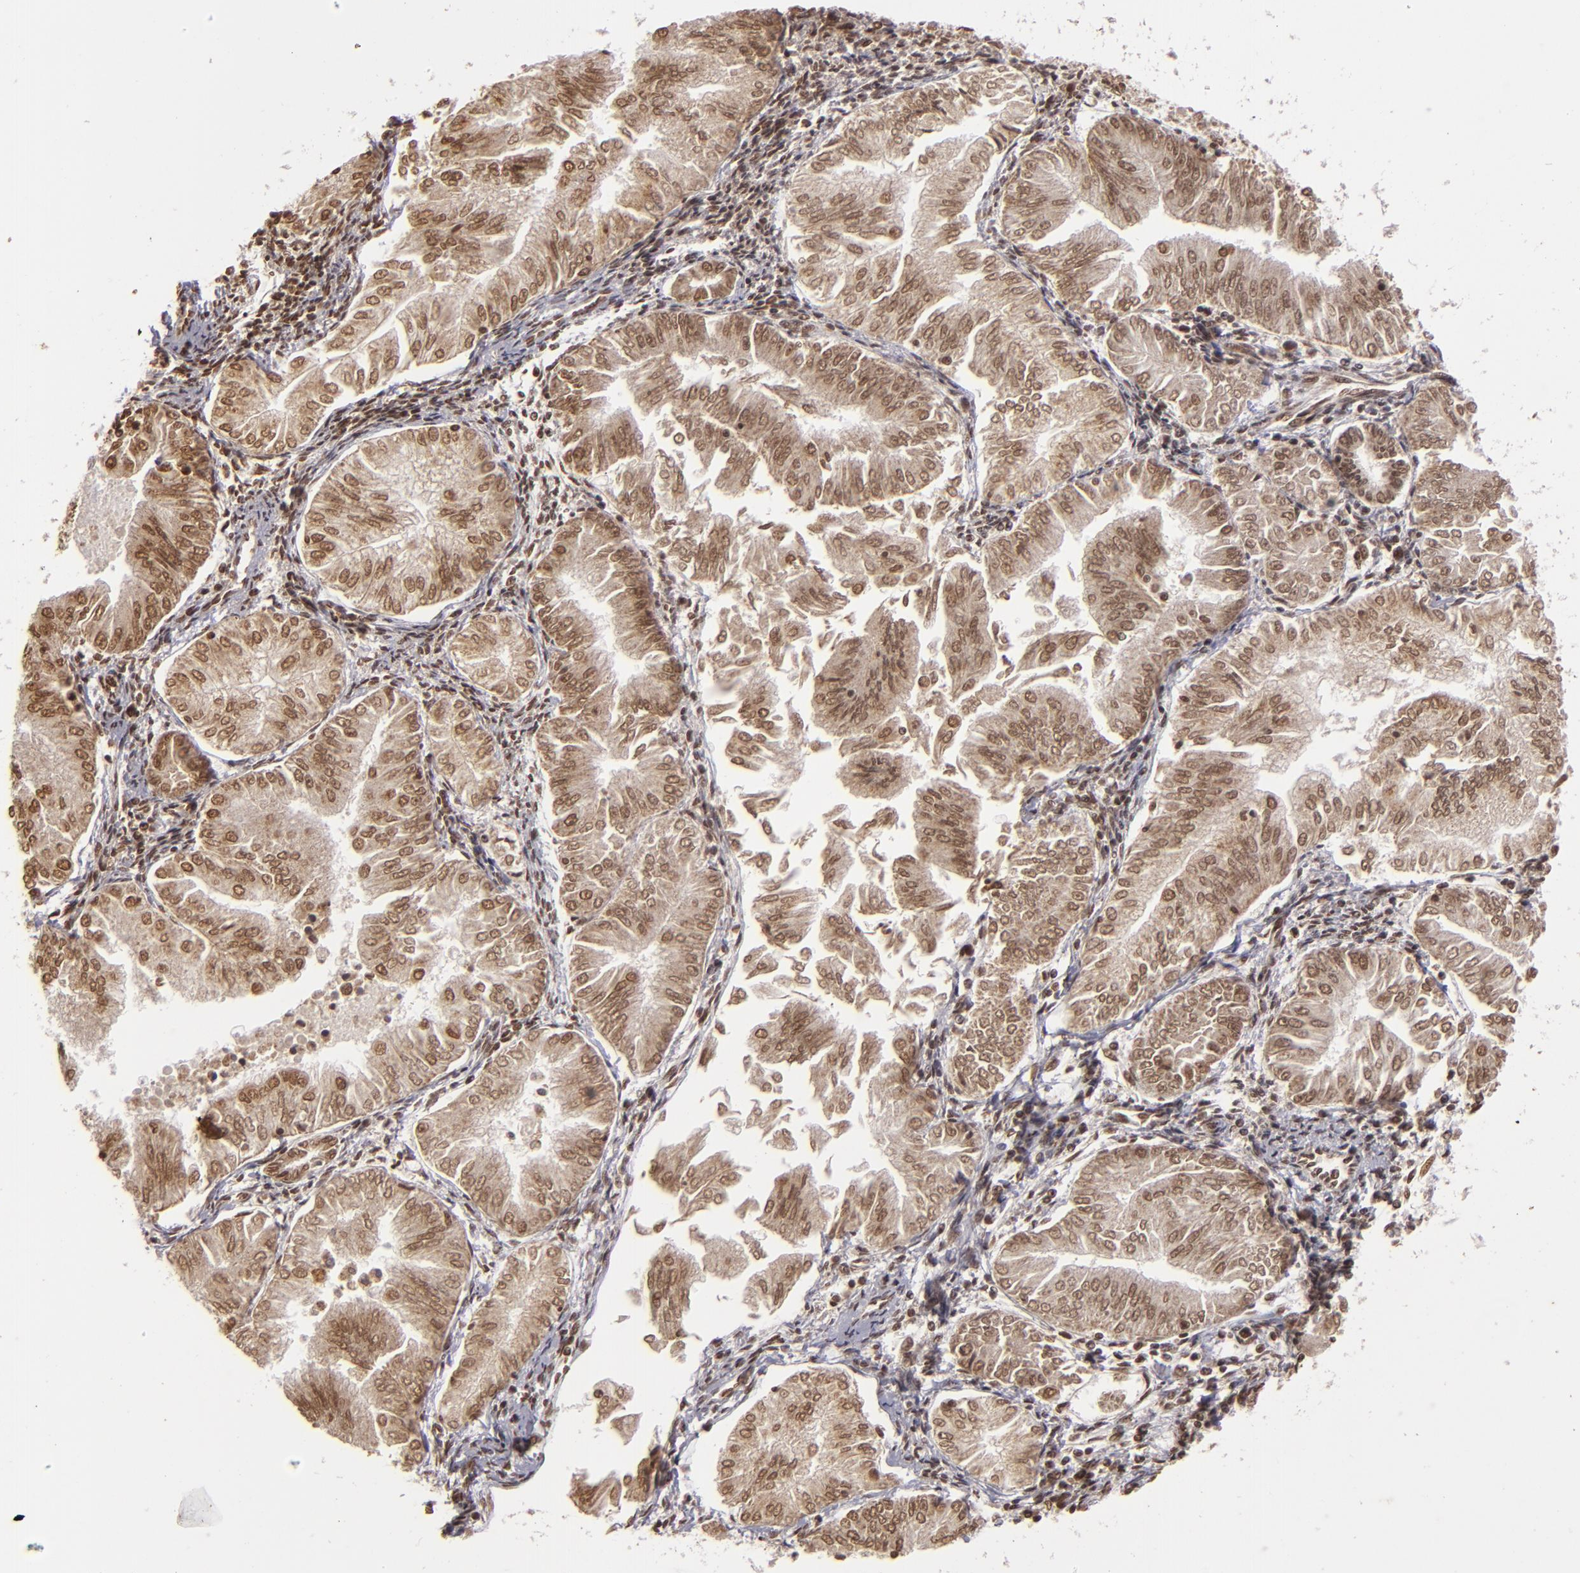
{"staining": {"intensity": "weak", "quantity": "<25%", "location": "nuclear"}, "tissue": "endometrial cancer", "cell_type": "Tumor cells", "image_type": "cancer", "snomed": [{"axis": "morphology", "description": "Adenocarcinoma, NOS"}, {"axis": "topography", "description": "Endometrium"}], "caption": "This image is of endometrial cancer (adenocarcinoma) stained with immunohistochemistry (IHC) to label a protein in brown with the nuclei are counter-stained blue. There is no expression in tumor cells.", "gene": "CUL3", "patient": {"sex": "female", "age": 53}}